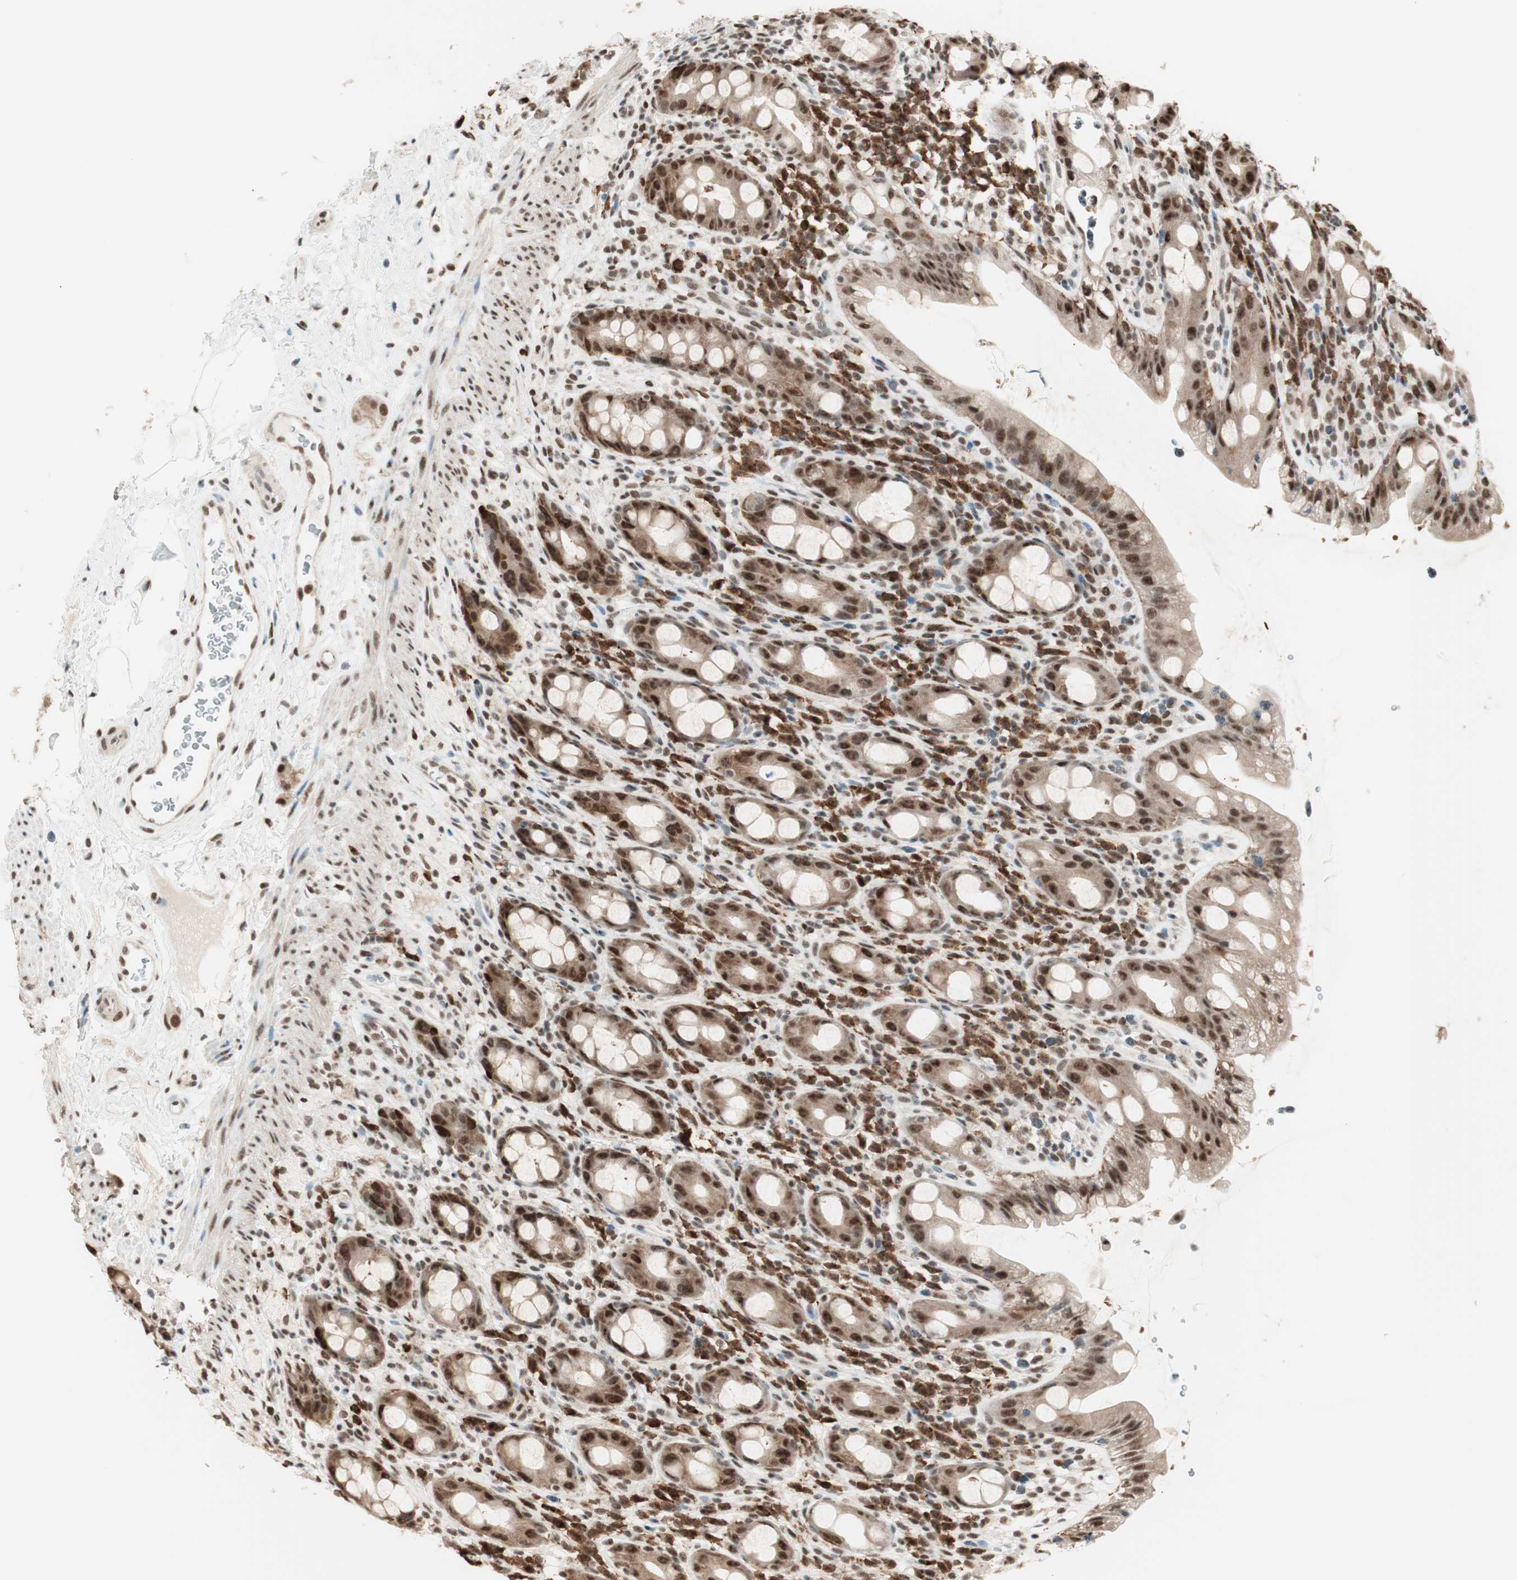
{"staining": {"intensity": "strong", "quantity": ">75%", "location": "cytoplasmic/membranous,nuclear"}, "tissue": "rectum", "cell_type": "Glandular cells", "image_type": "normal", "snomed": [{"axis": "morphology", "description": "Normal tissue, NOS"}, {"axis": "topography", "description": "Rectum"}], "caption": "An image of human rectum stained for a protein displays strong cytoplasmic/membranous,nuclear brown staining in glandular cells.", "gene": "SMARCE1", "patient": {"sex": "male", "age": 44}}